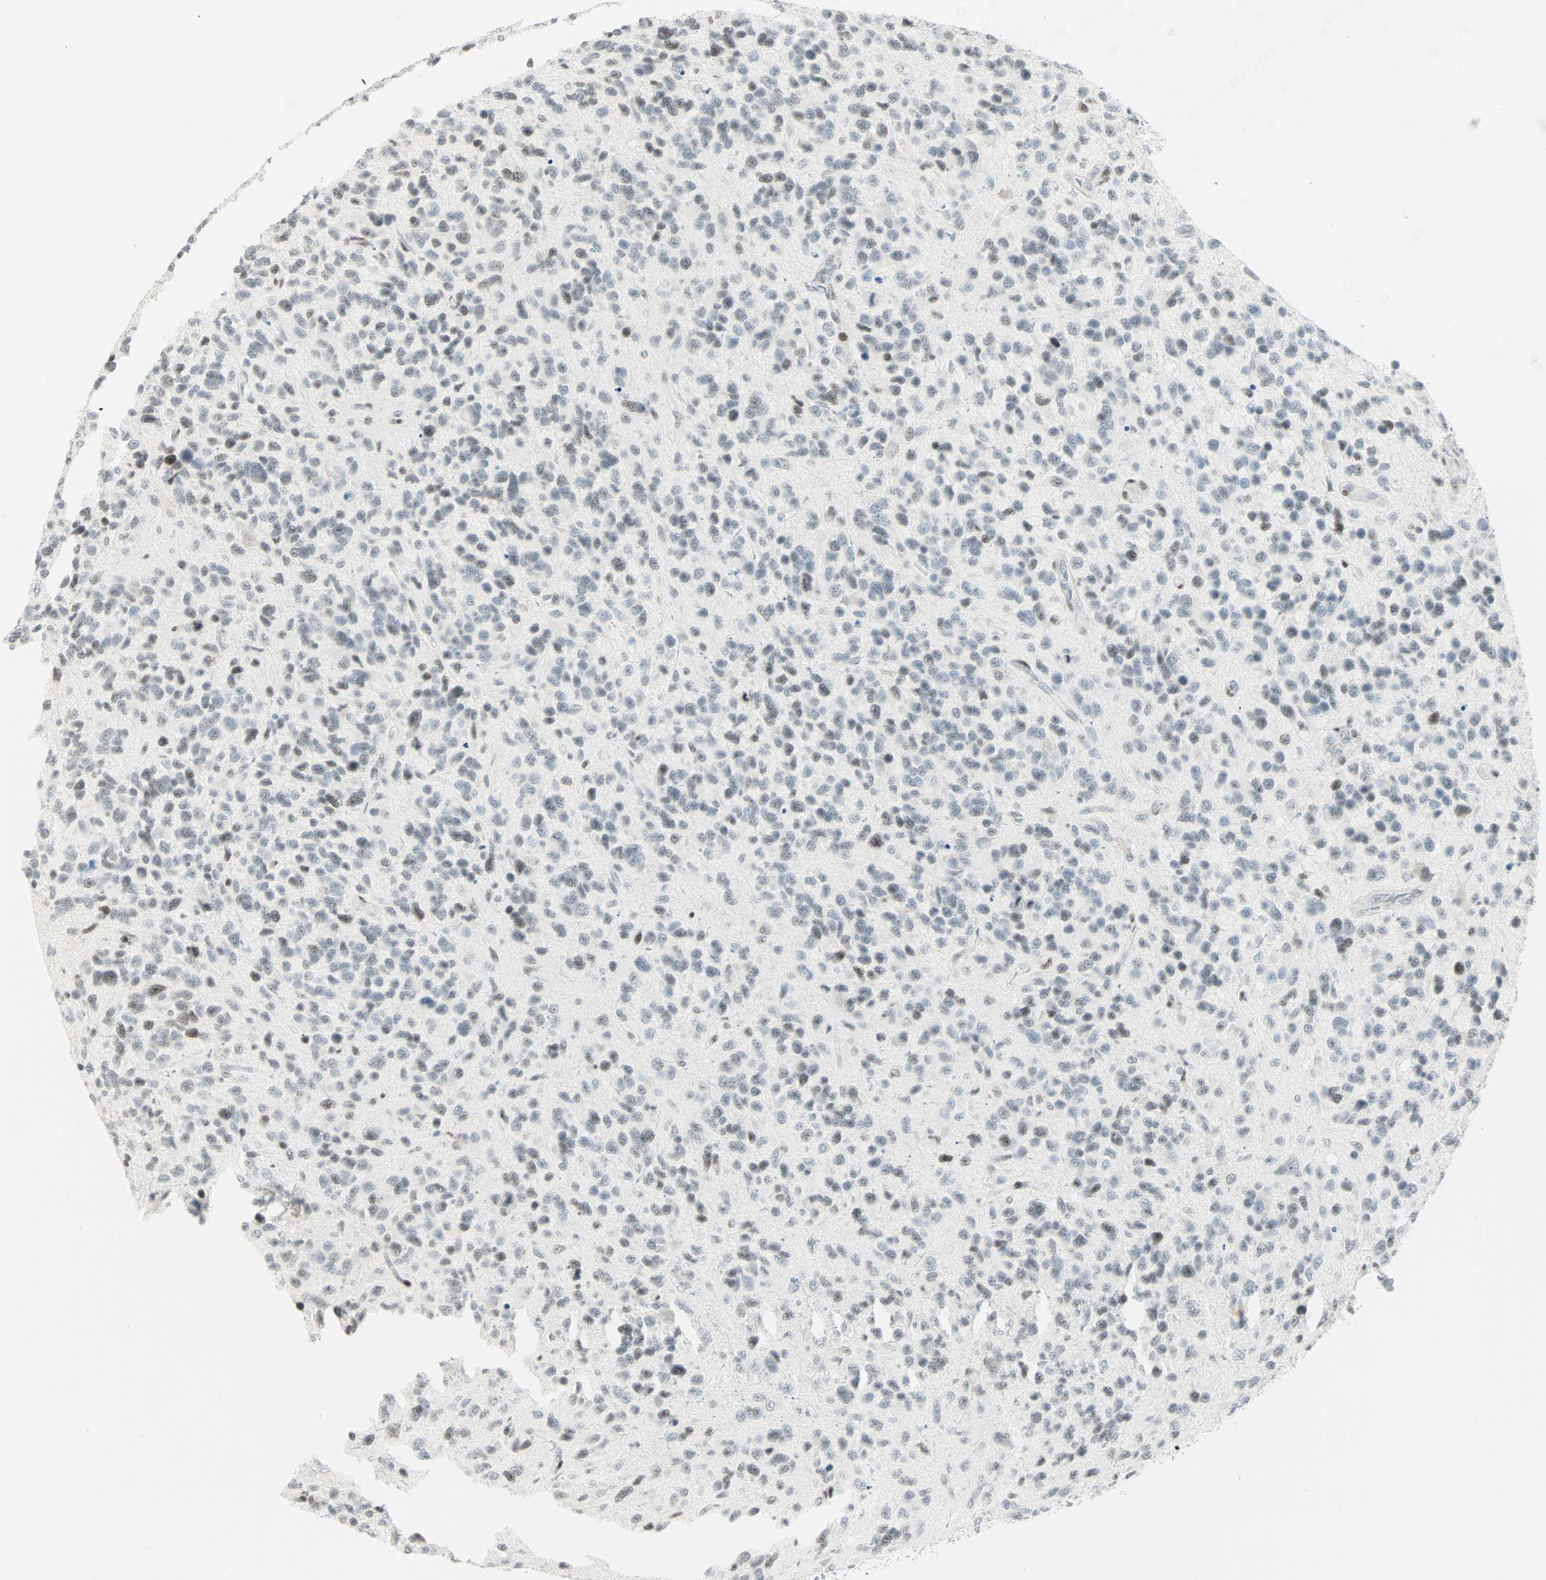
{"staining": {"intensity": "negative", "quantity": "none", "location": "none"}, "tissue": "glioma", "cell_type": "Tumor cells", "image_type": "cancer", "snomed": [{"axis": "morphology", "description": "Glioma, malignant, High grade"}, {"axis": "topography", "description": "Brain"}], "caption": "Glioma was stained to show a protein in brown. There is no significant positivity in tumor cells. Nuclei are stained in blue.", "gene": "PKNOX1", "patient": {"sex": "female", "age": 58}}